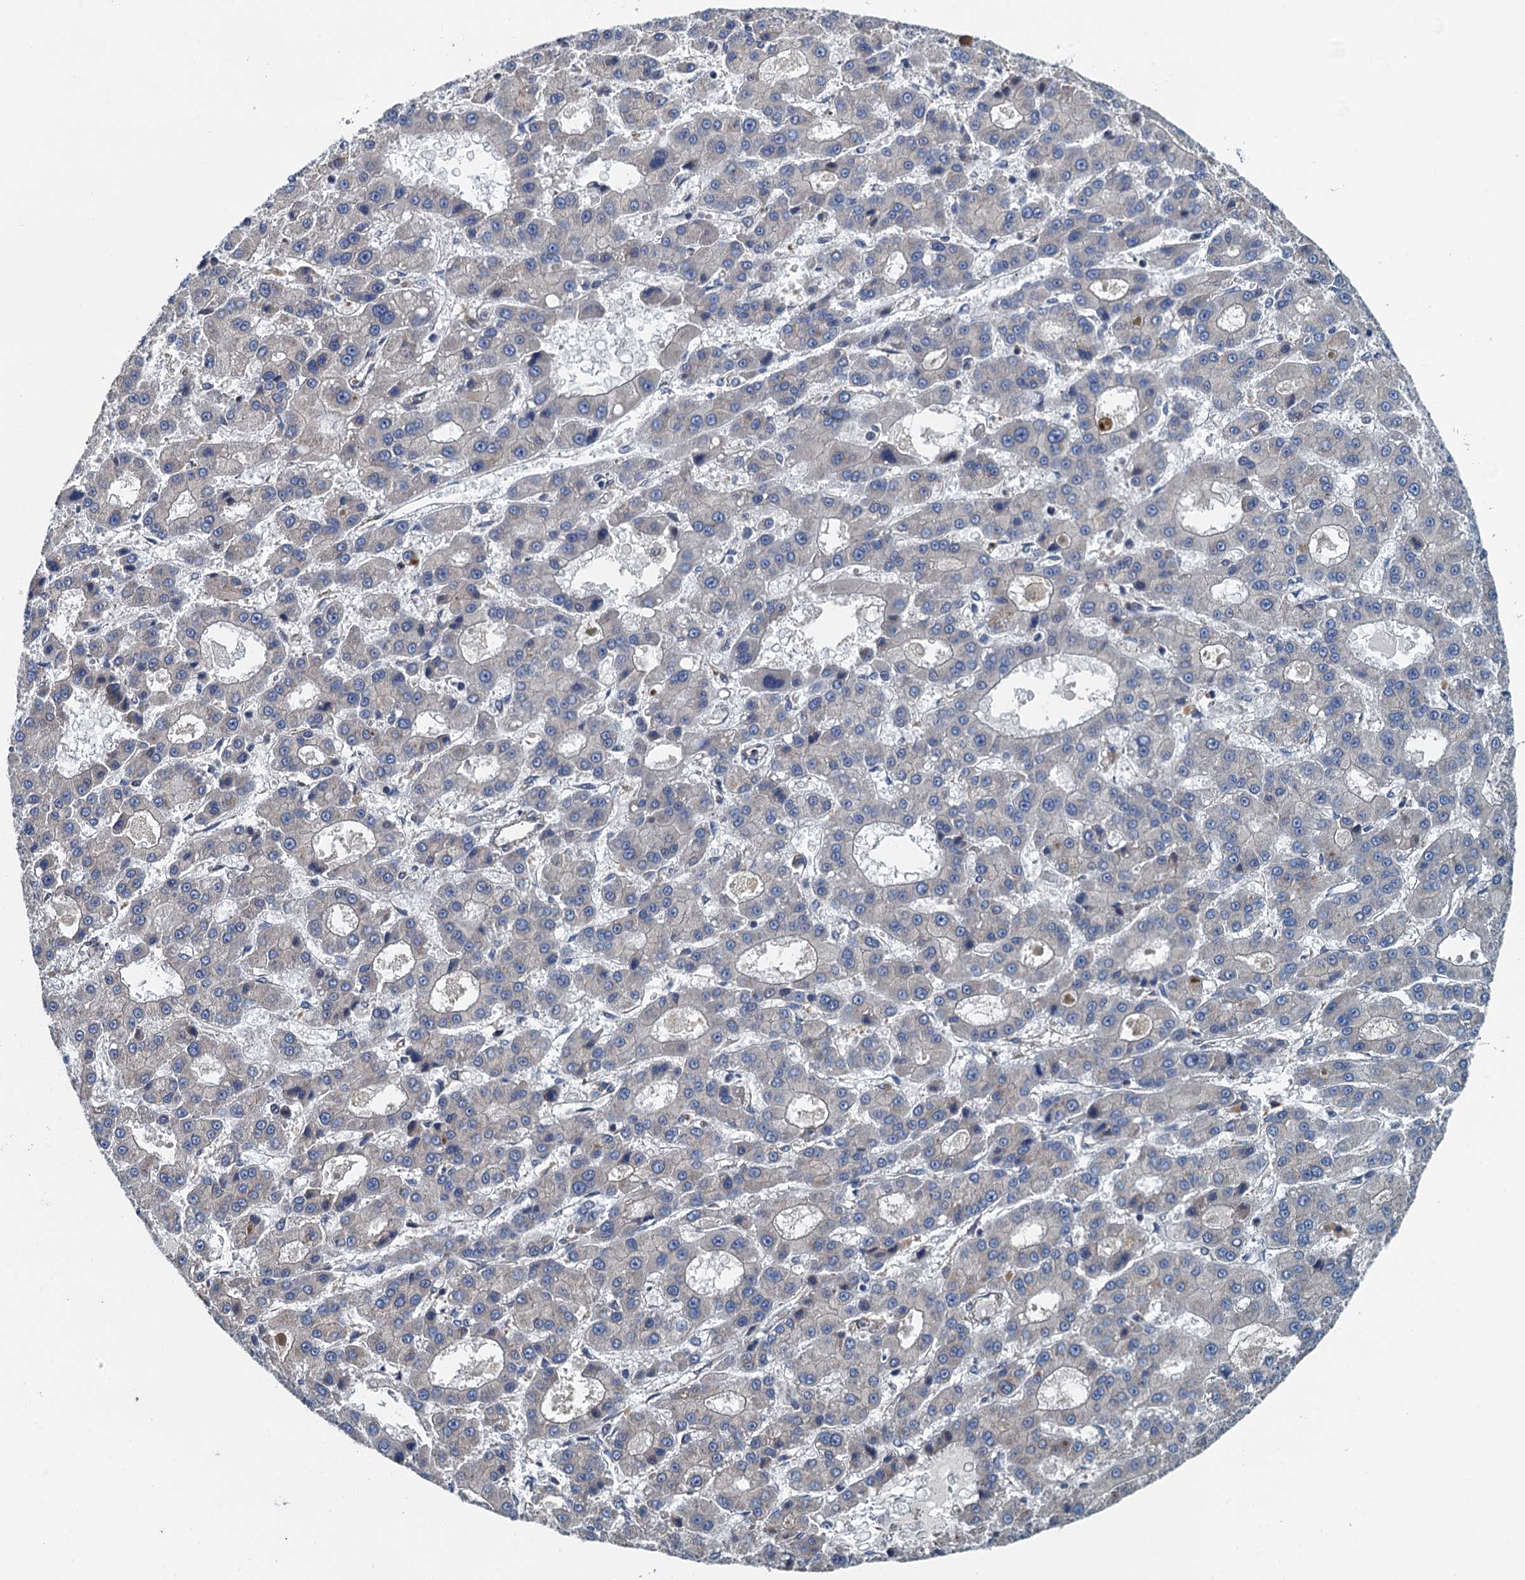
{"staining": {"intensity": "negative", "quantity": "none", "location": "none"}, "tissue": "liver cancer", "cell_type": "Tumor cells", "image_type": "cancer", "snomed": [{"axis": "morphology", "description": "Carcinoma, Hepatocellular, NOS"}, {"axis": "topography", "description": "Liver"}], "caption": "Human liver cancer (hepatocellular carcinoma) stained for a protein using immunohistochemistry displays no expression in tumor cells.", "gene": "PPP1R14D", "patient": {"sex": "male", "age": 70}}